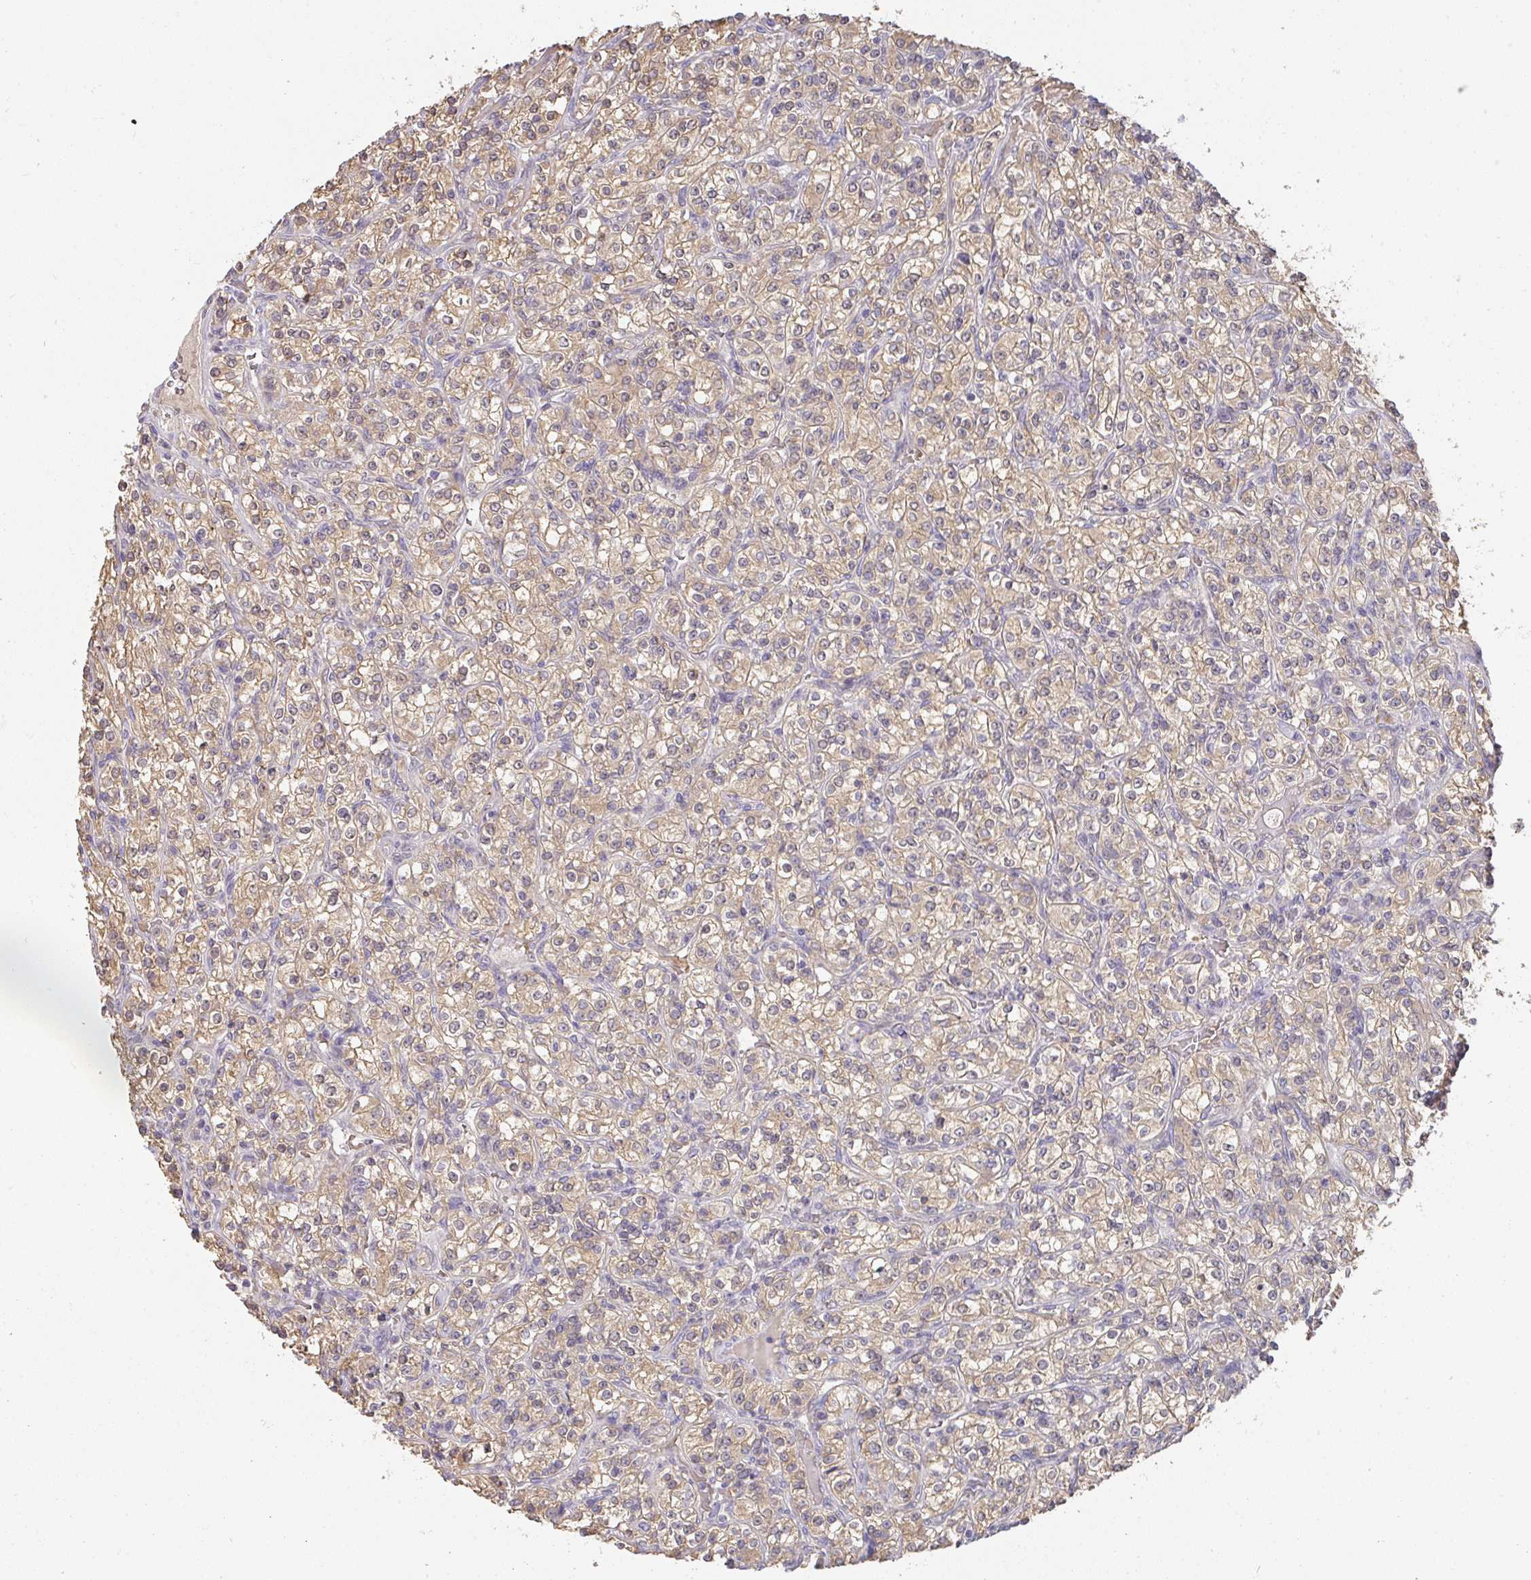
{"staining": {"intensity": "weak", "quantity": ">75%", "location": "cytoplasmic/membranous,nuclear"}, "tissue": "renal cancer", "cell_type": "Tumor cells", "image_type": "cancer", "snomed": [{"axis": "morphology", "description": "Adenocarcinoma, NOS"}, {"axis": "topography", "description": "Kidney"}], "caption": "Renal cancer stained with a protein marker demonstrates weak staining in tumor cells.", "gene": "FOXN4", "patient": {"sex": "male", "age": 77}}